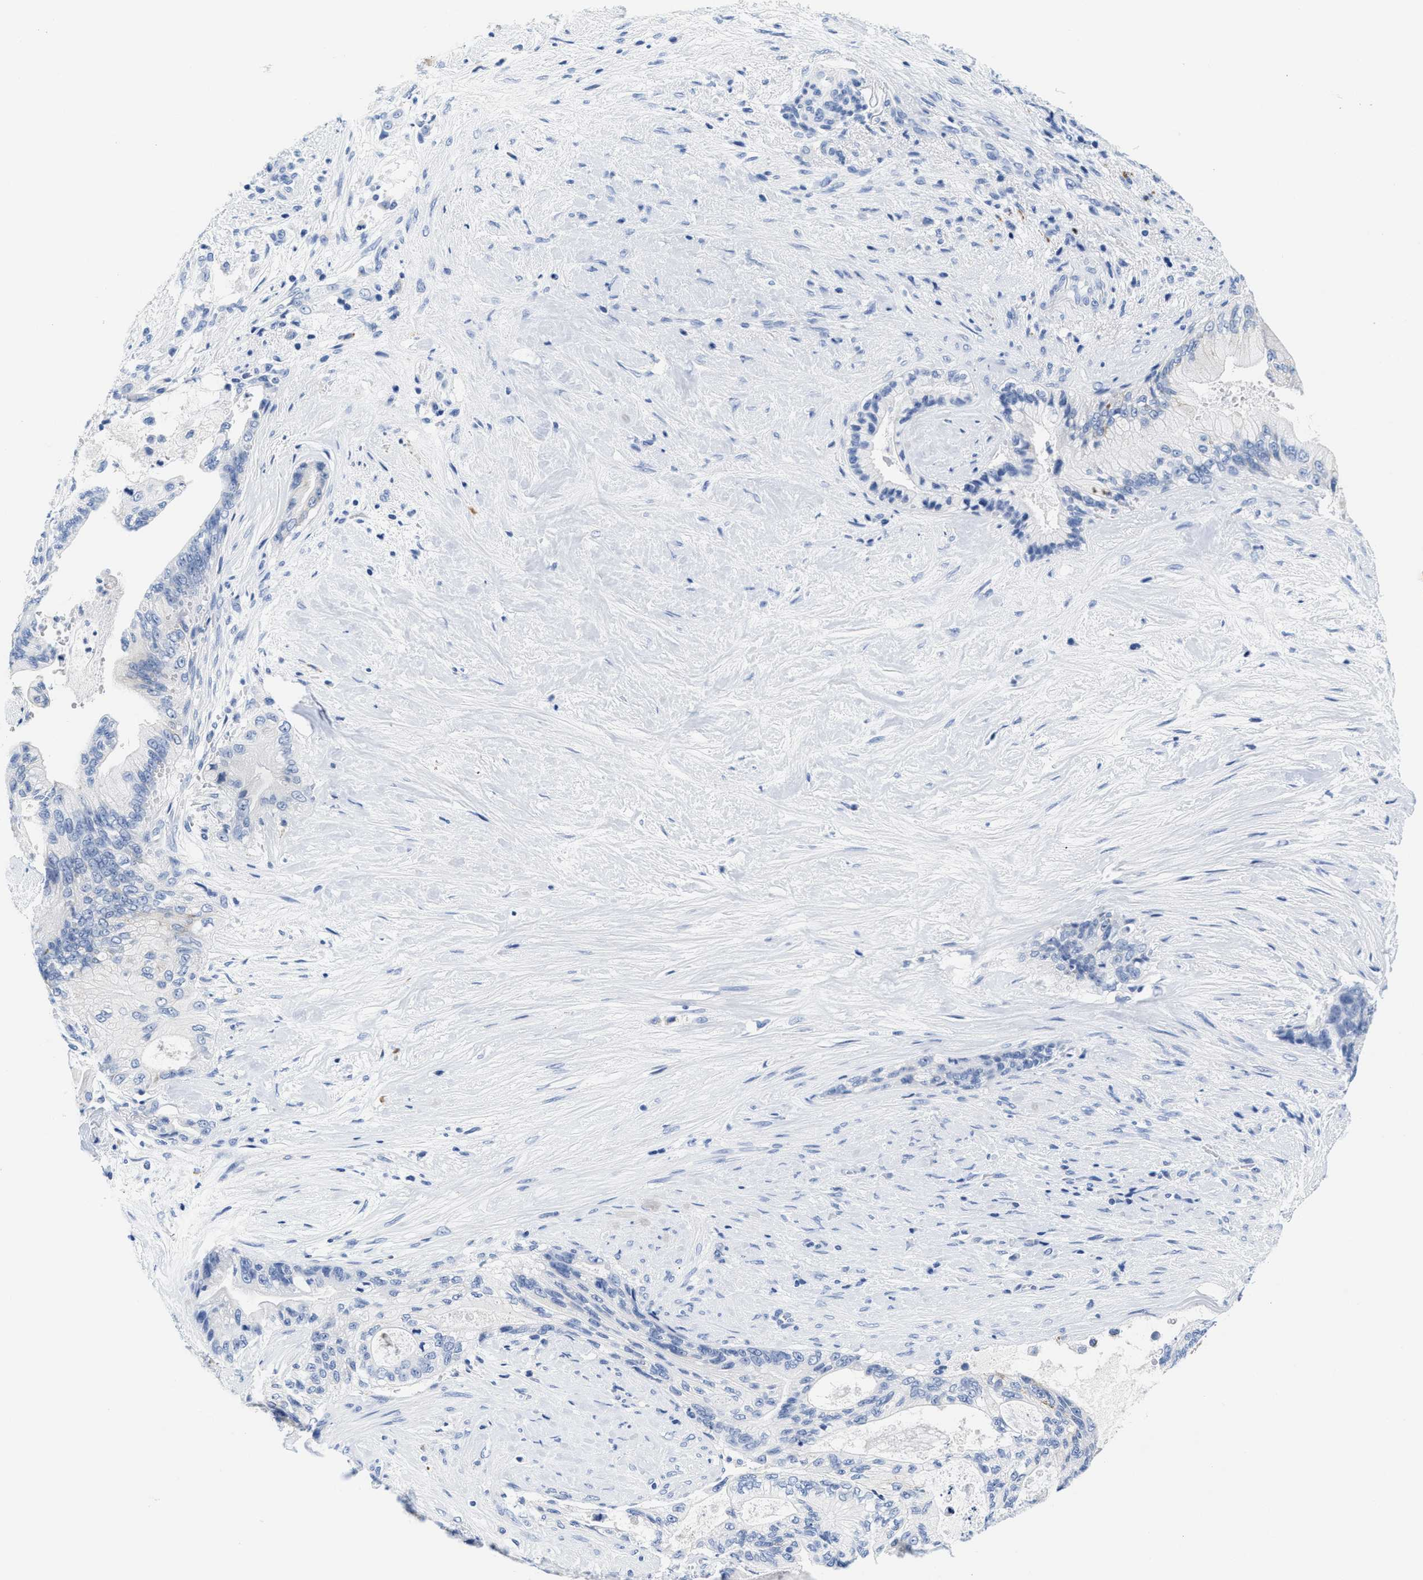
{"staining": {"intensity": "negative", "quantity": "none", "location": "none"}, "tissue": "pancreatic cancer", "cell_type": "Tumor cells", "image_type": "cancer", "snomed": [{"axis": "morphology", "description": "Adenocarcinoma, NOS"}, {"axis": "topography", "description": "Pancreas"}], "caption": "Immunohistochemistry photomicrograph of pancreatic cancer stained for a protein (brown), which shows no positivity in tumor cells.", "gene": "TTC3", "patient": {"sex": "male", "age": 59}}